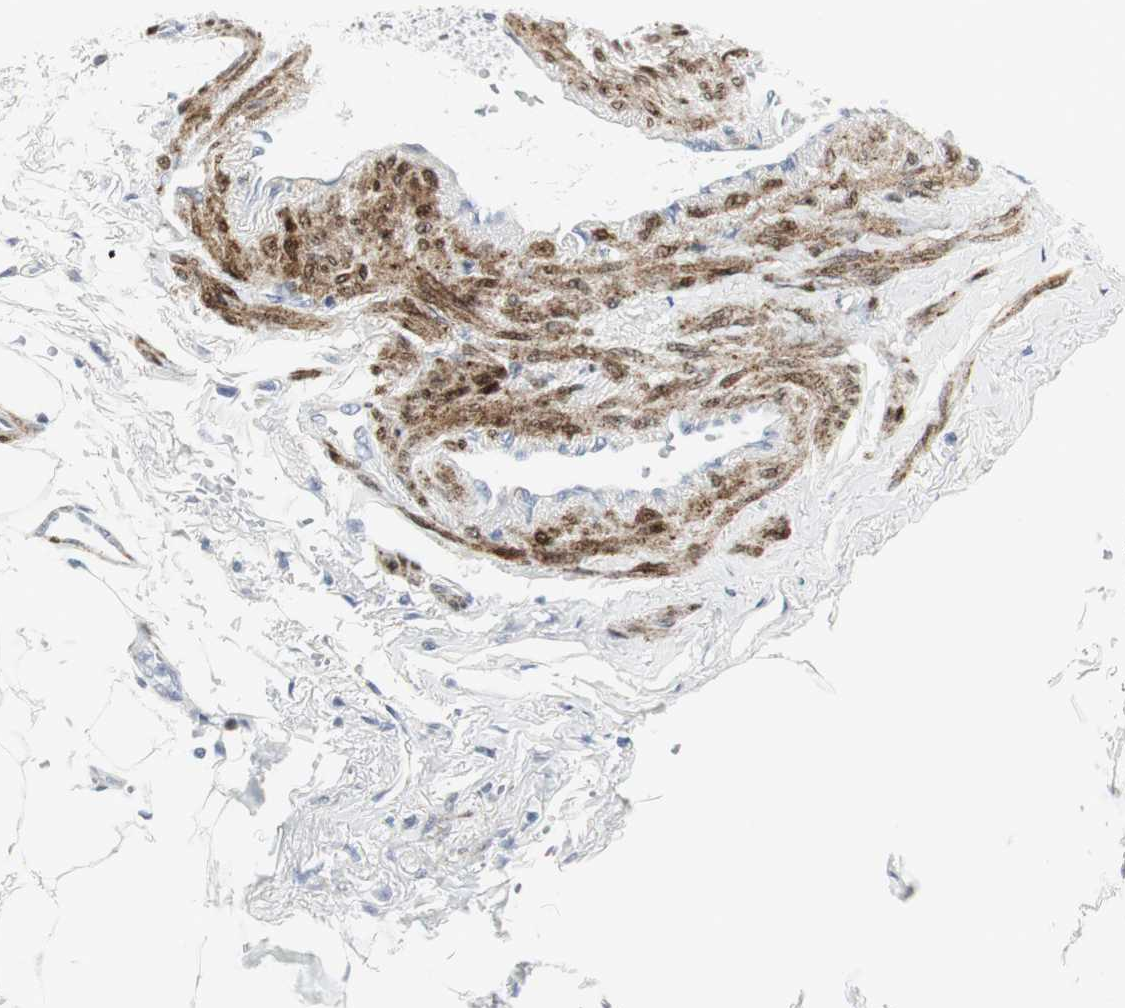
{"staining": {"intensity": "negative", "quantity": "none", "location": "none"}, "tissue": "carcinoid", "cell_type": "Tumor cells", "image_type": "cancer", "snomed": [{"axis": "morphology", "description": "Carcinoid, malignant, NOS"}, {"axis": "topography", "description": "Colon"}], "caption": "Human carcinoid stained for a protein using immunohistochemistry demonstrates no staining in tumor cells.", "gene": "PPP1R14A", "patient": {"sex": "female", "age": 61}}